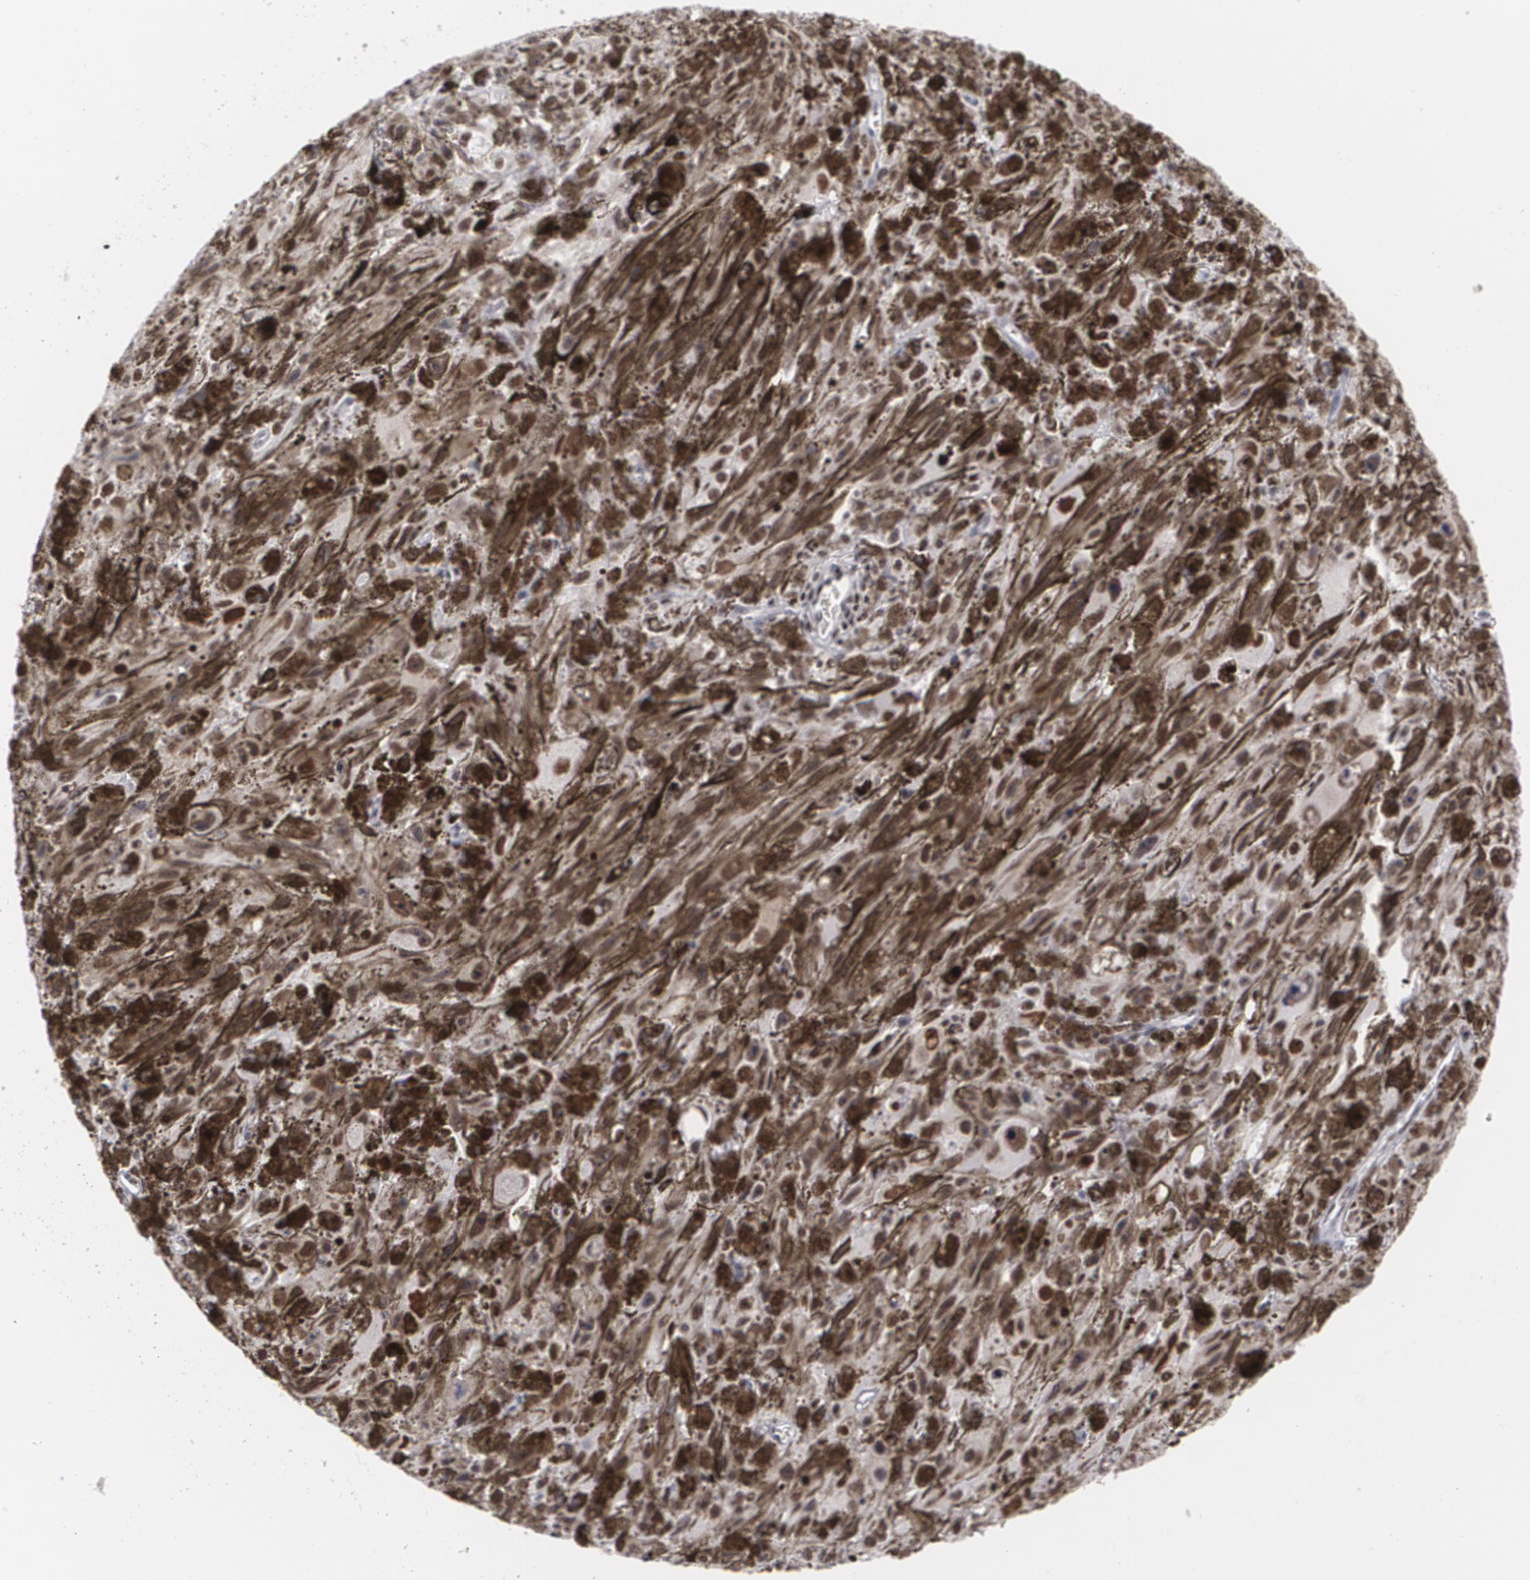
{"staining": {"intensity": "negative", "quantity": "none", "location": "none"}, "tissue": "melanoma", "cell_type": "Tumor cells", "image_type": "cancer", "snomed": [{"axis": "morphology", "description": "Malignant melanoma, NOS"}, {"axis": "topography", "description": "Skin"}], "caption": "This is an immunohistochemistry histopathology image of malignant melanoma. There is no expression in tumor cells.", "gene": "MCL1", "patient": {"sex": "female", "age": 104}}